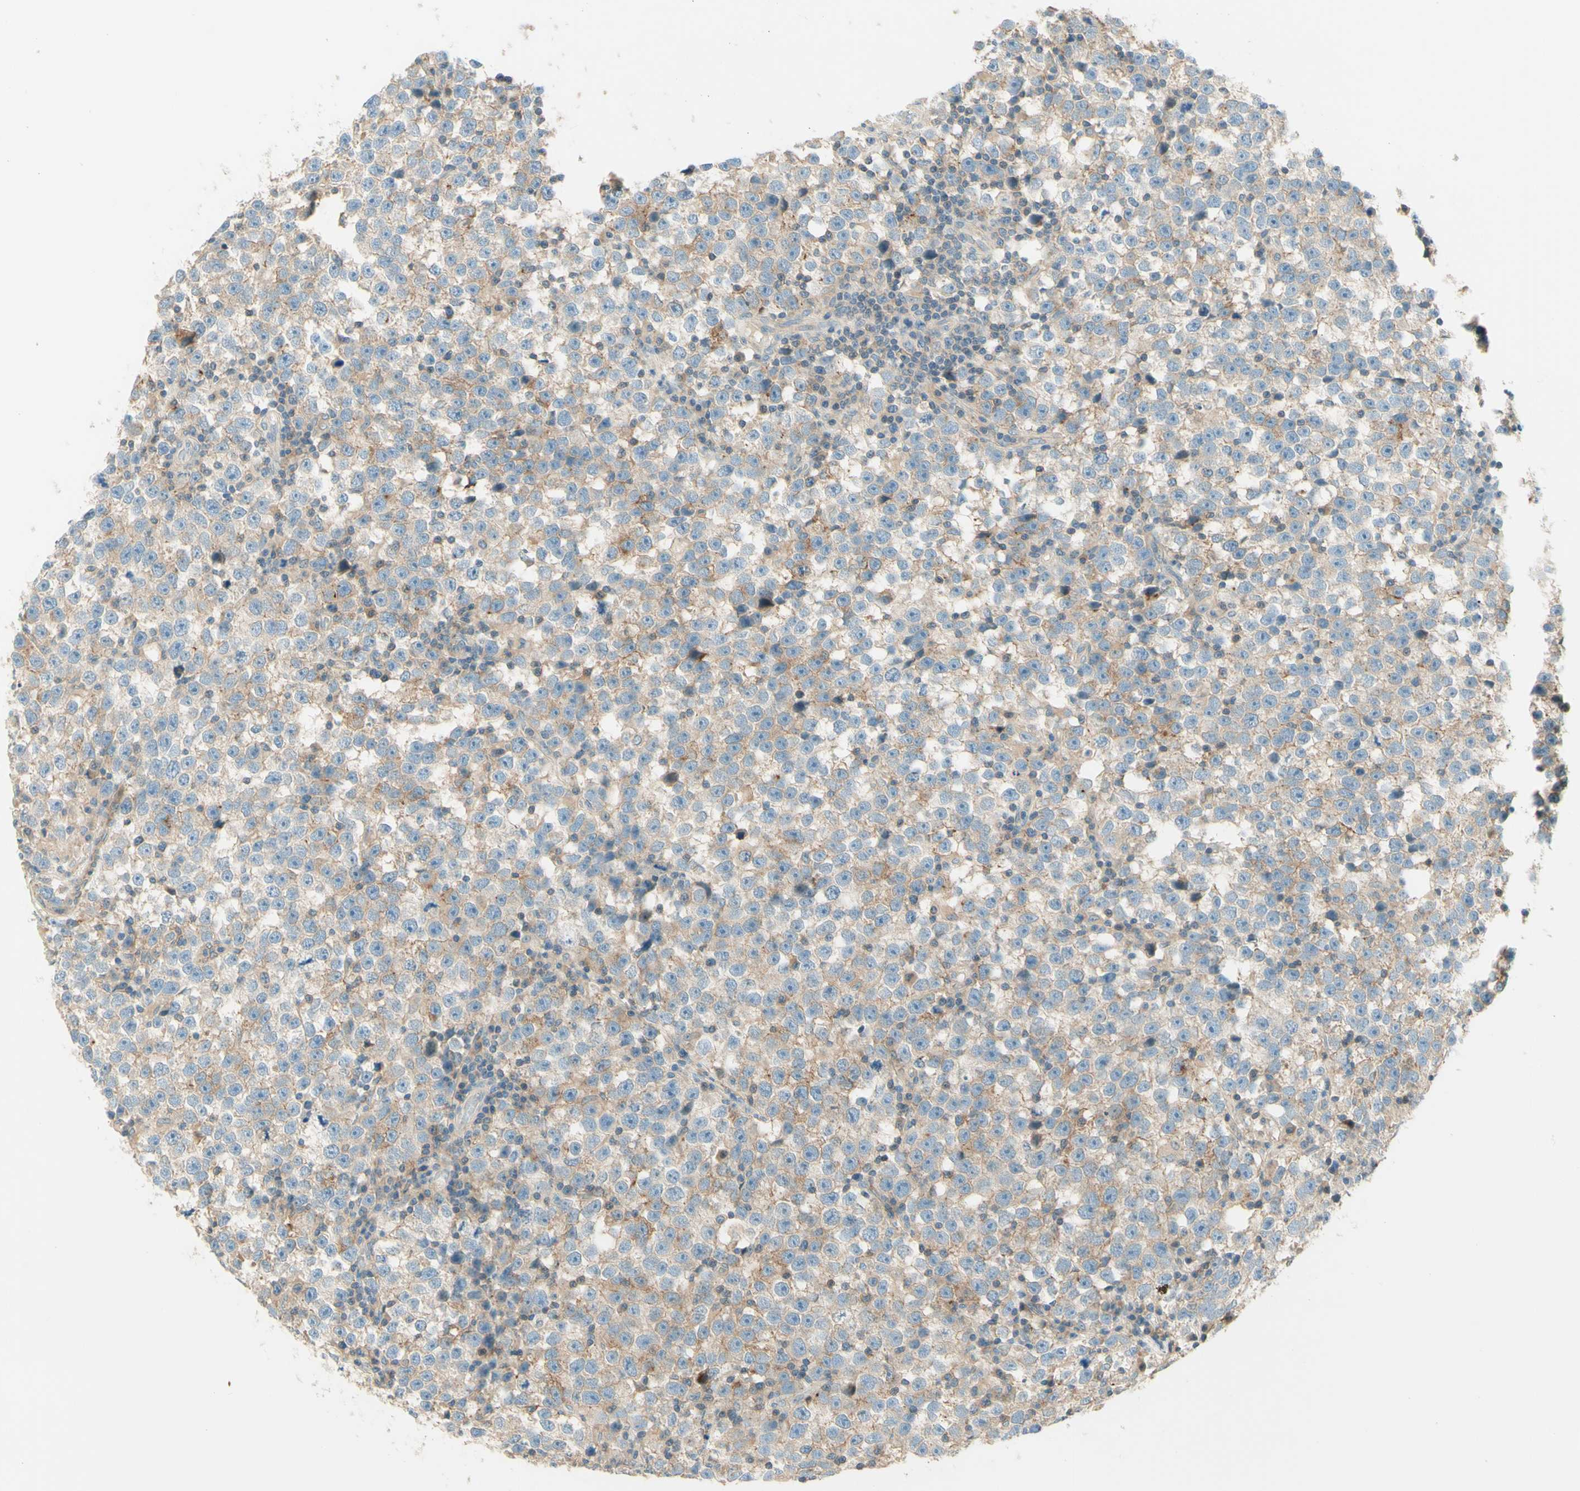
{"staining": {"intensity": "weak", "quantity": ">75%", "location": "cytoplasmic/membranous"}, "tissue": "testis cancer", "cell_type": "Tumor cells", "image_type": "cancer", "snomed": [{"axis": "morphology", "description": "Seminoma, NOS"}, {"axis": "topography", "description": "Testis"}], "caption": "Protein expression analysis of testis seminoma displays weak cytoplasmic/membranous expression in approximately >75% of tumor cells.", "gene": "PROM1", "patient": {"sex": "male", "age": 43}}